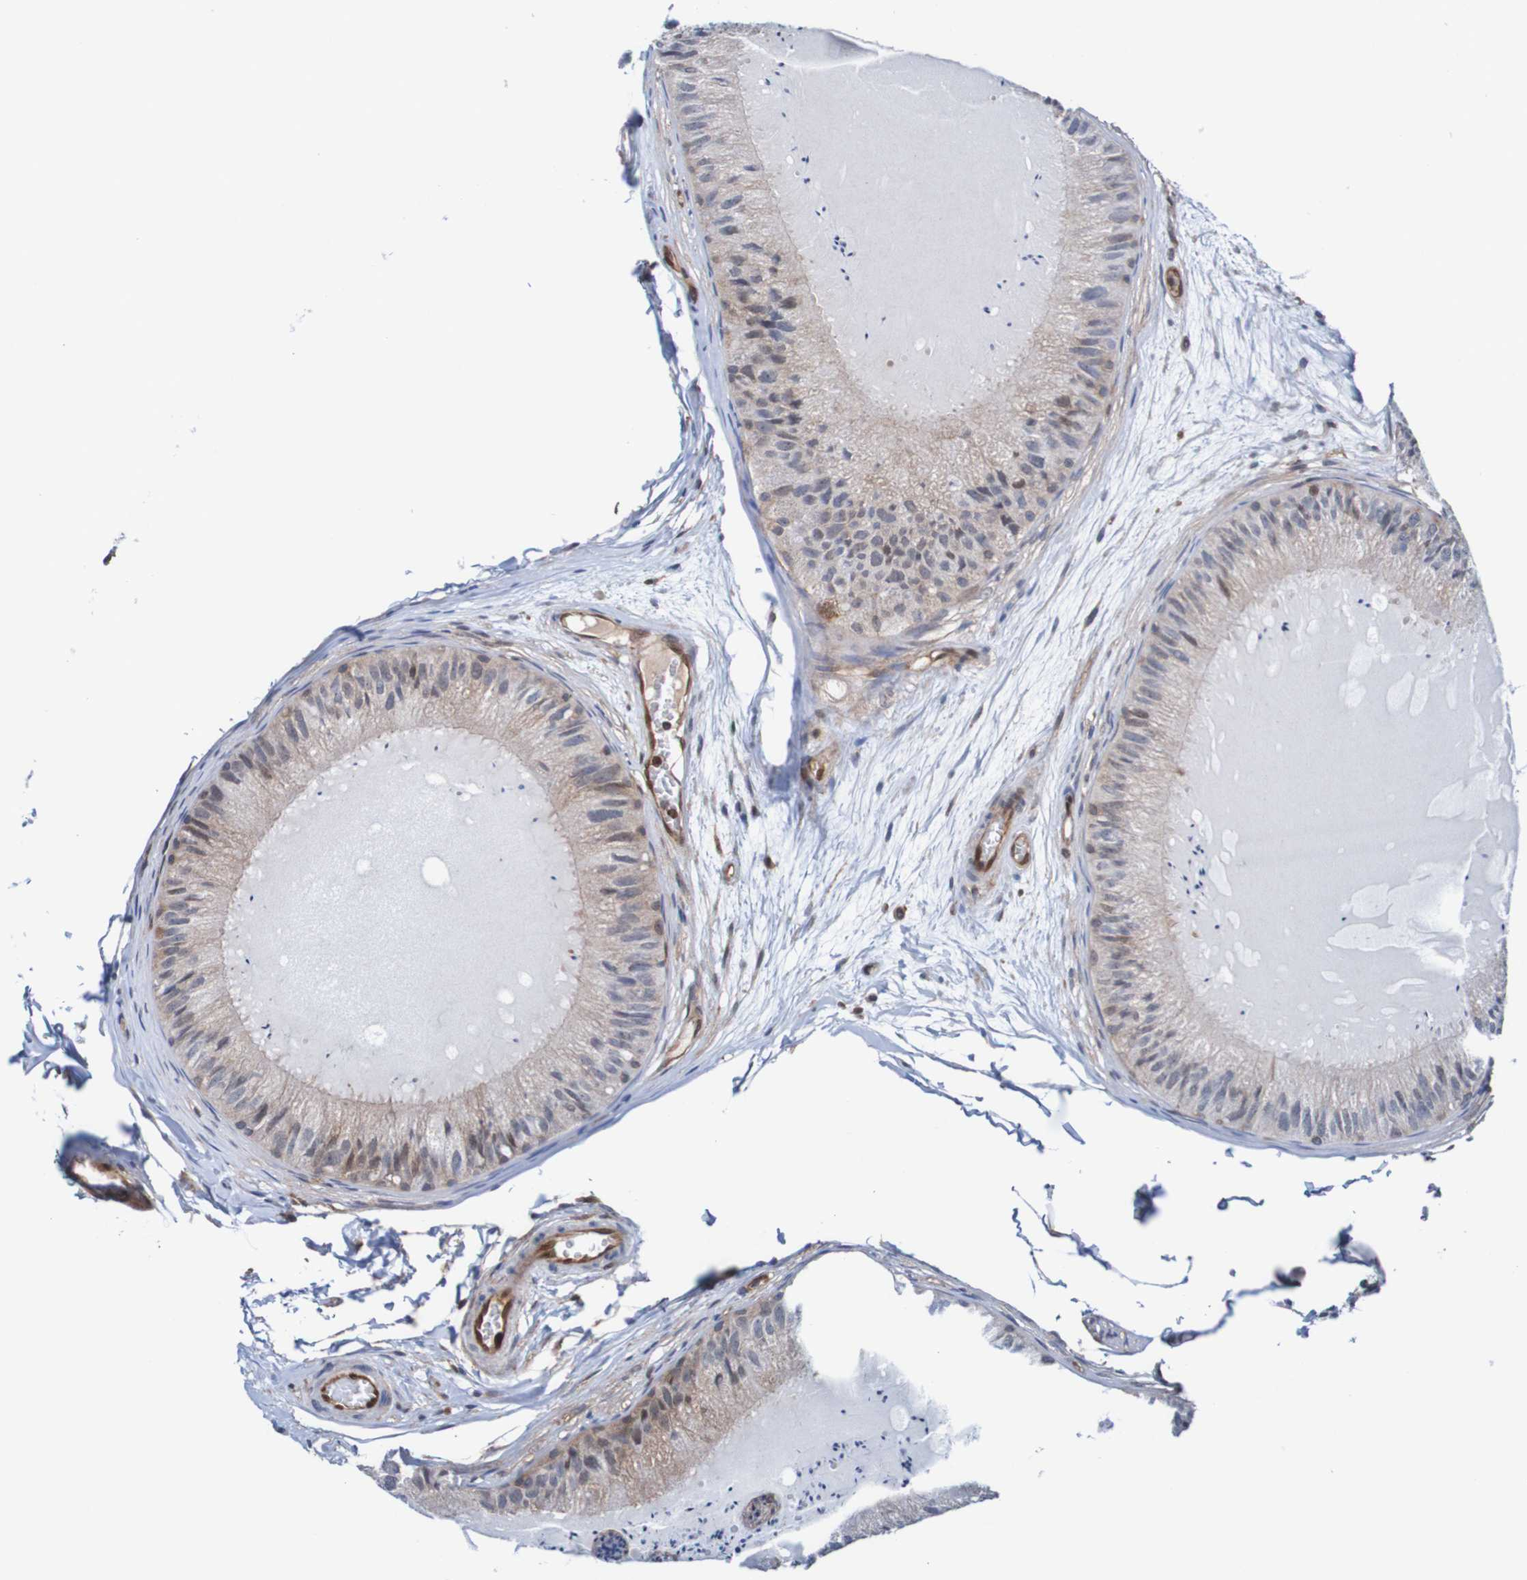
{"staining": {"intensity": "moderate", "quantity": "25%-75%", "location": "cytoplasmic/membranous"}, "tissue": "epididymis", "cell_type": "Glandular cells", "image_type": "normal", "snomed": [{"axis": "morphology", "description": "Normal tissue, NOS"}, {"axis": "topography", "description": "Epididymis"}], "caption": "Epididymis stained with immunohistochemistry (IHC) exhibits moderate cytoplasmic/membranous positivity in about 25%-75% of glandular cells.", "gene": "RIGI", "patient": {"sex": "male", "age": 31}}